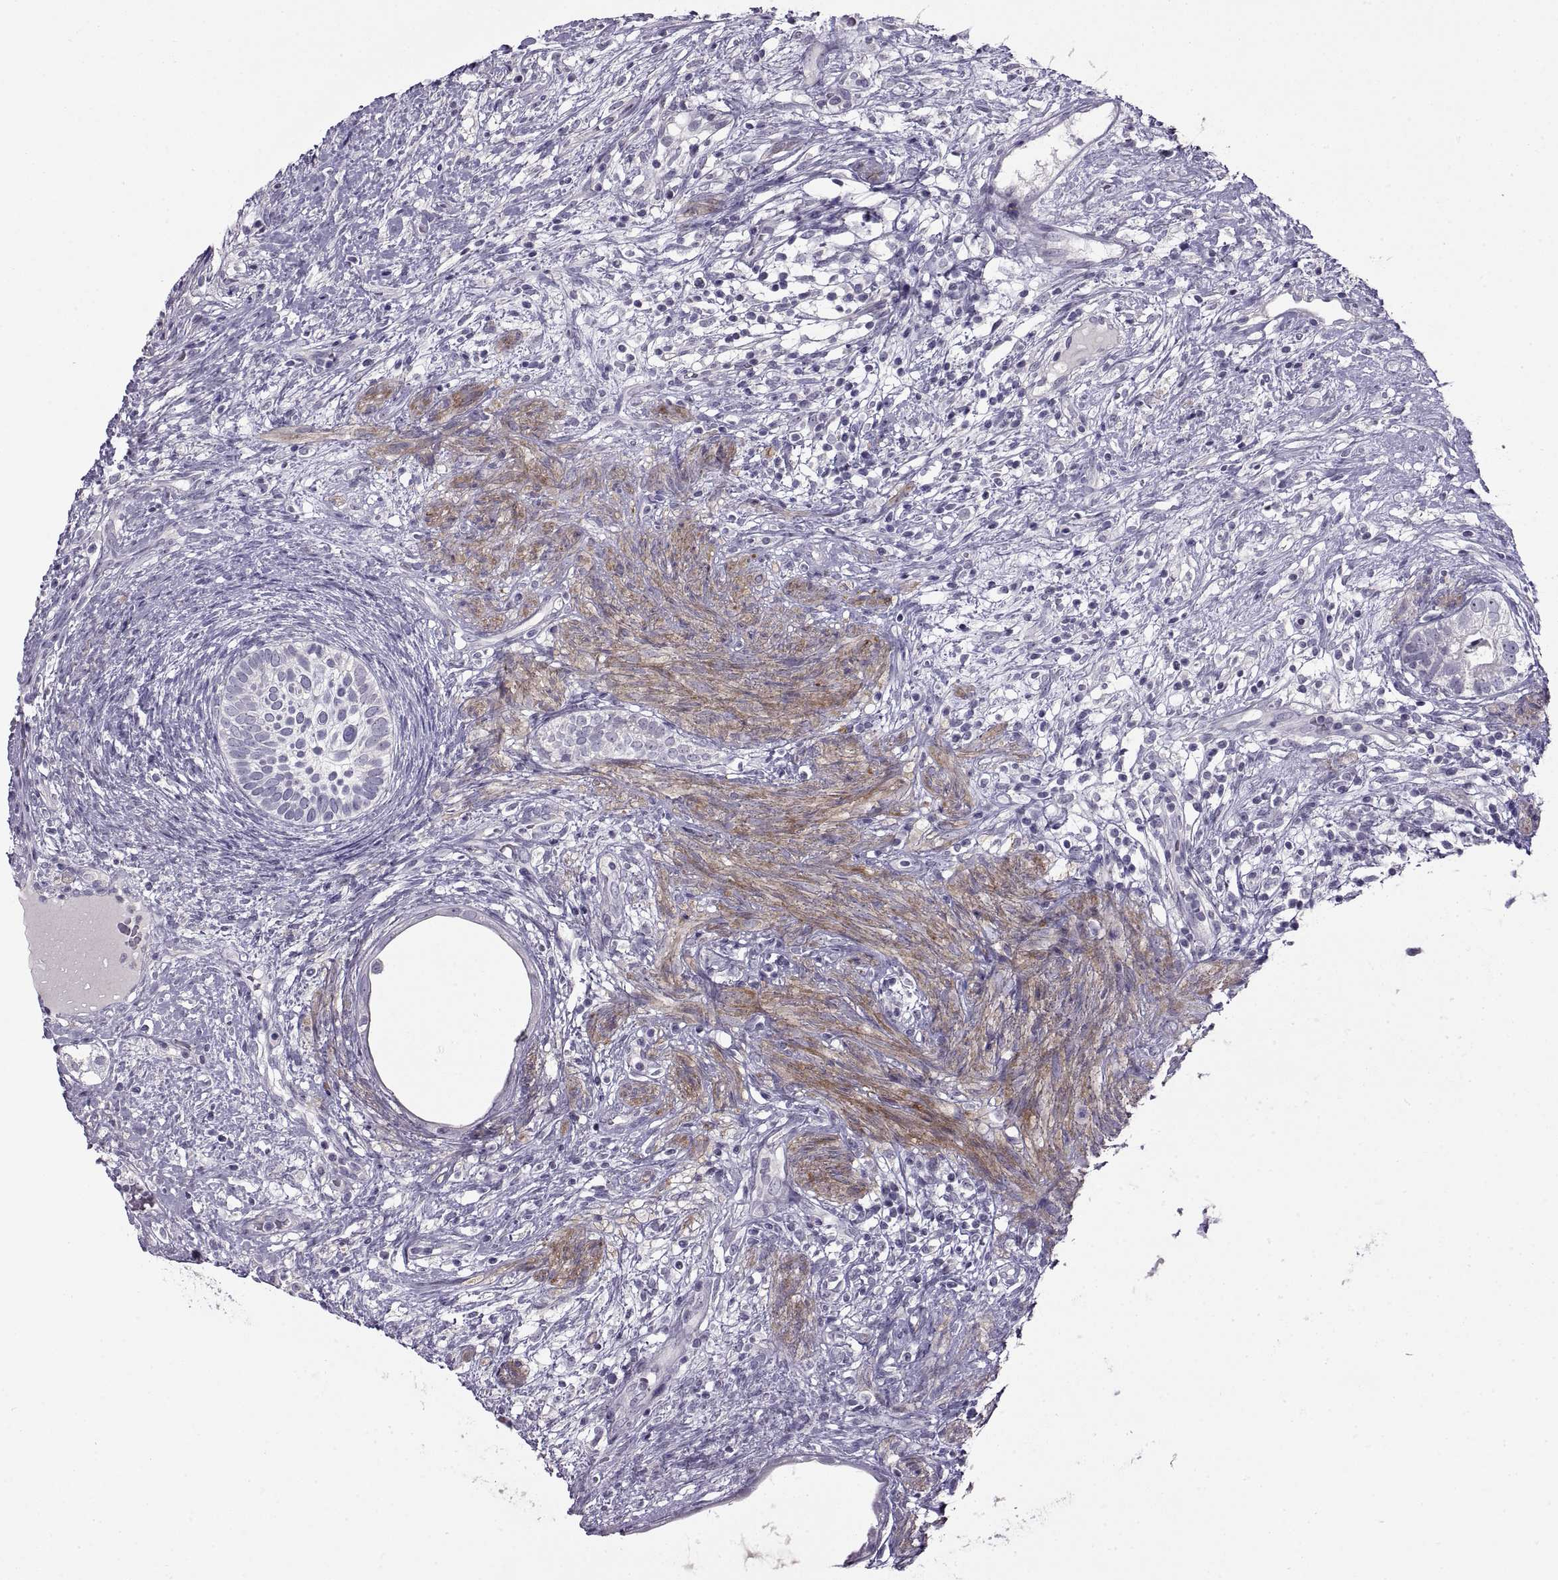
{"staining": {"intensity": "negative", "quantity": "none", "location": "none"}, "tissue": "testis cancer", "cell_type": "Tumor cells", "image_type": "cancer", "snomed": [{"axis": "morphology", "description": "Seminoma, NOS"}, {"axis": "morphology", "description": "Carcinoma, Embryonal, NOS"}, {"axis": "topography", "description": "Testis"}], "caption": "Tumor cells are negative for brown protein staining in testis cancer.", "gene": "BSPH1", "patient": {"sex": "male", "age": 41}}